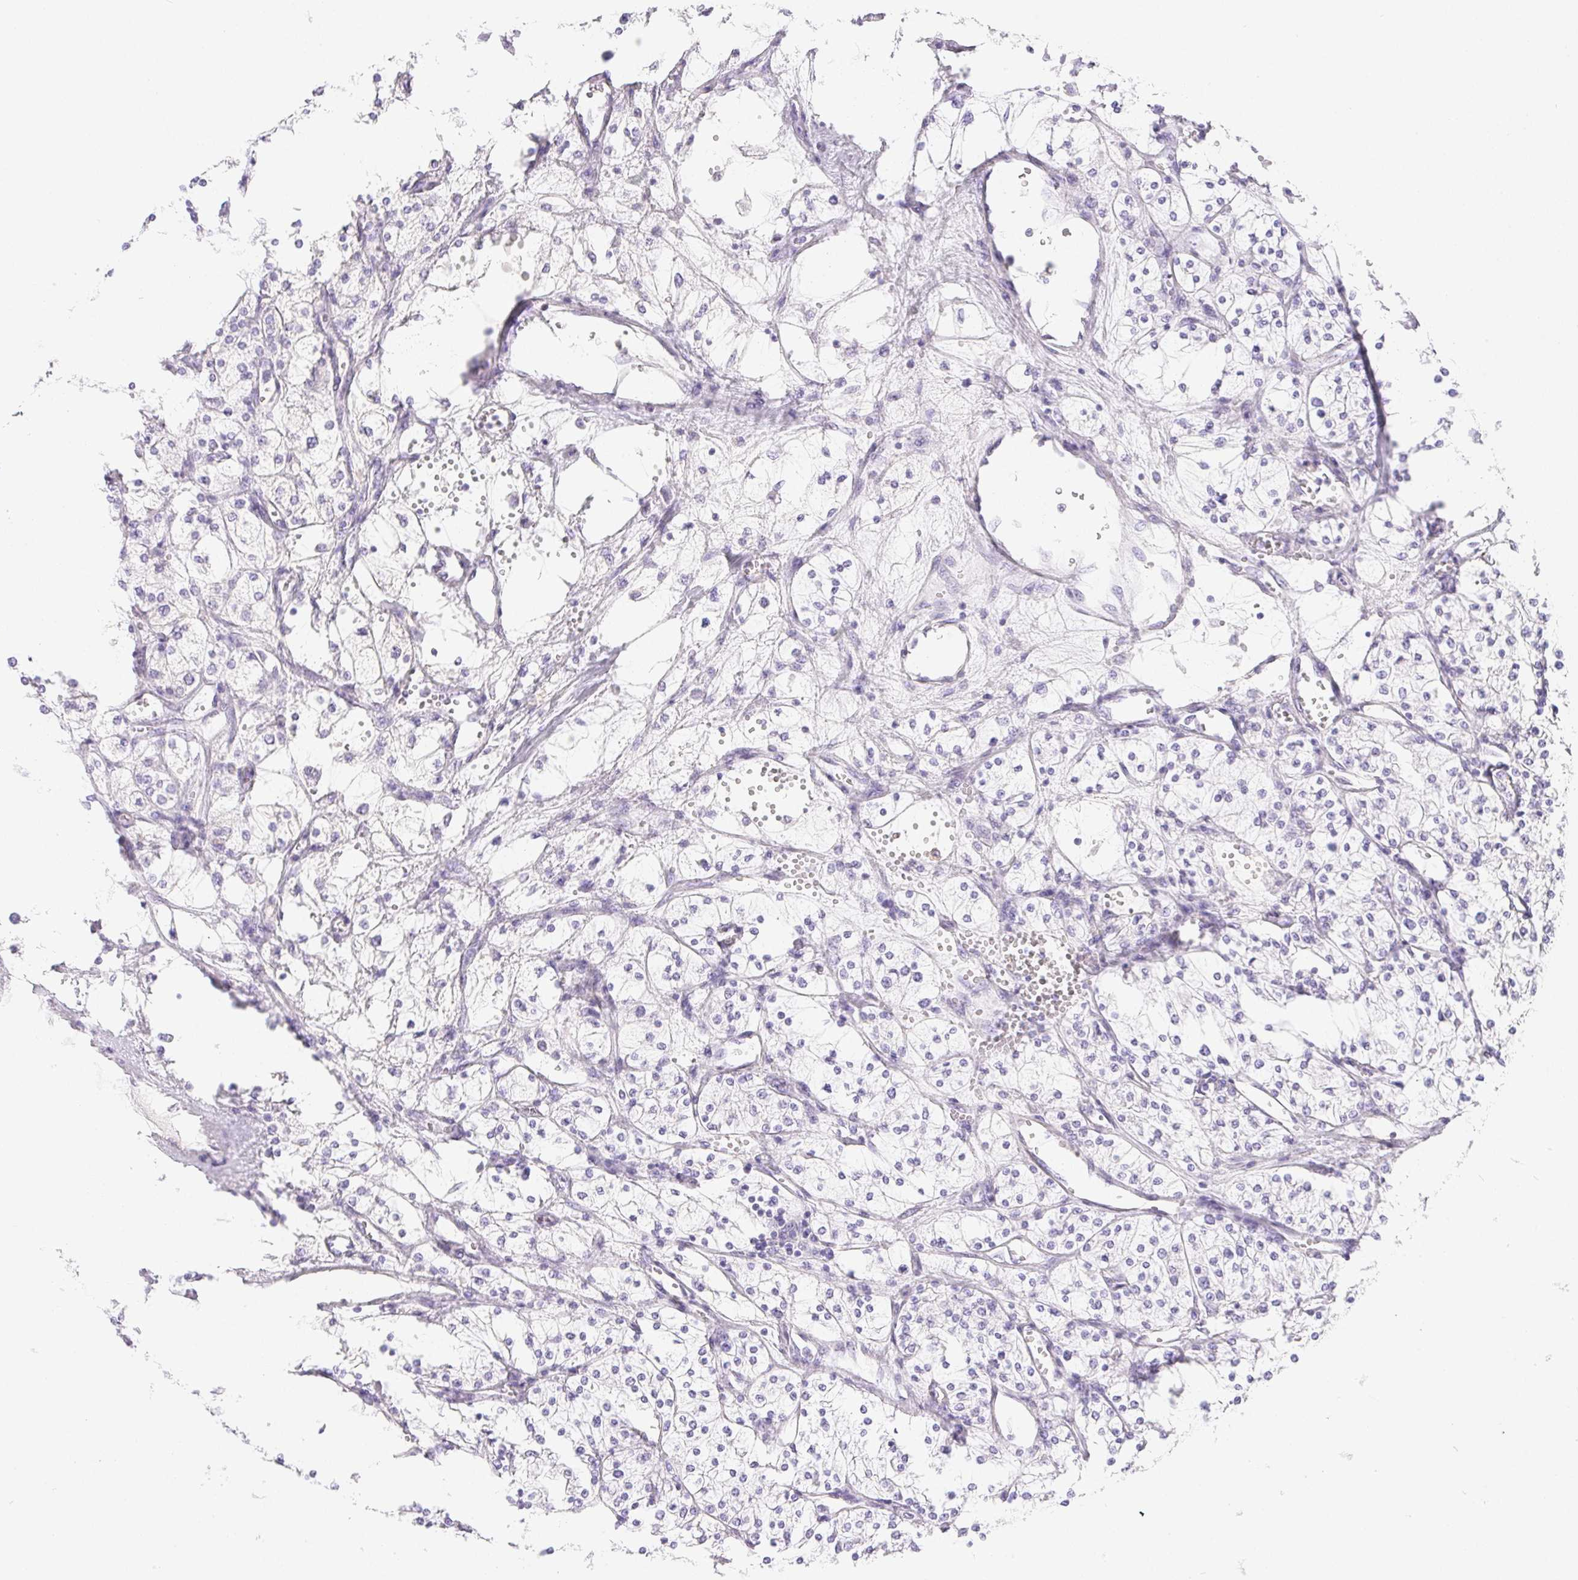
{"staining": {"intensity": "negative", "quantity": "none", "location": "none"}, "tissue": "renal cancer", "cell_type": "Tumor cells", "image_type": "cancer", "snomed": [{"axis": "morphology", "description": "Adenocarcinoma, NOS"}, {"axis": "topography", "description": "Kidney"}], "caption": "High magnification brightfield microscopy of renal cancer (adenocarcinoma) stained with DAB (3,3'-diaminobenzidine) (brown) and counterstained with hematoxylin (blue): tumor cells show no significant staining.", "gene": "PNLIP", "patient": {"sex": "male", "age": 80}}